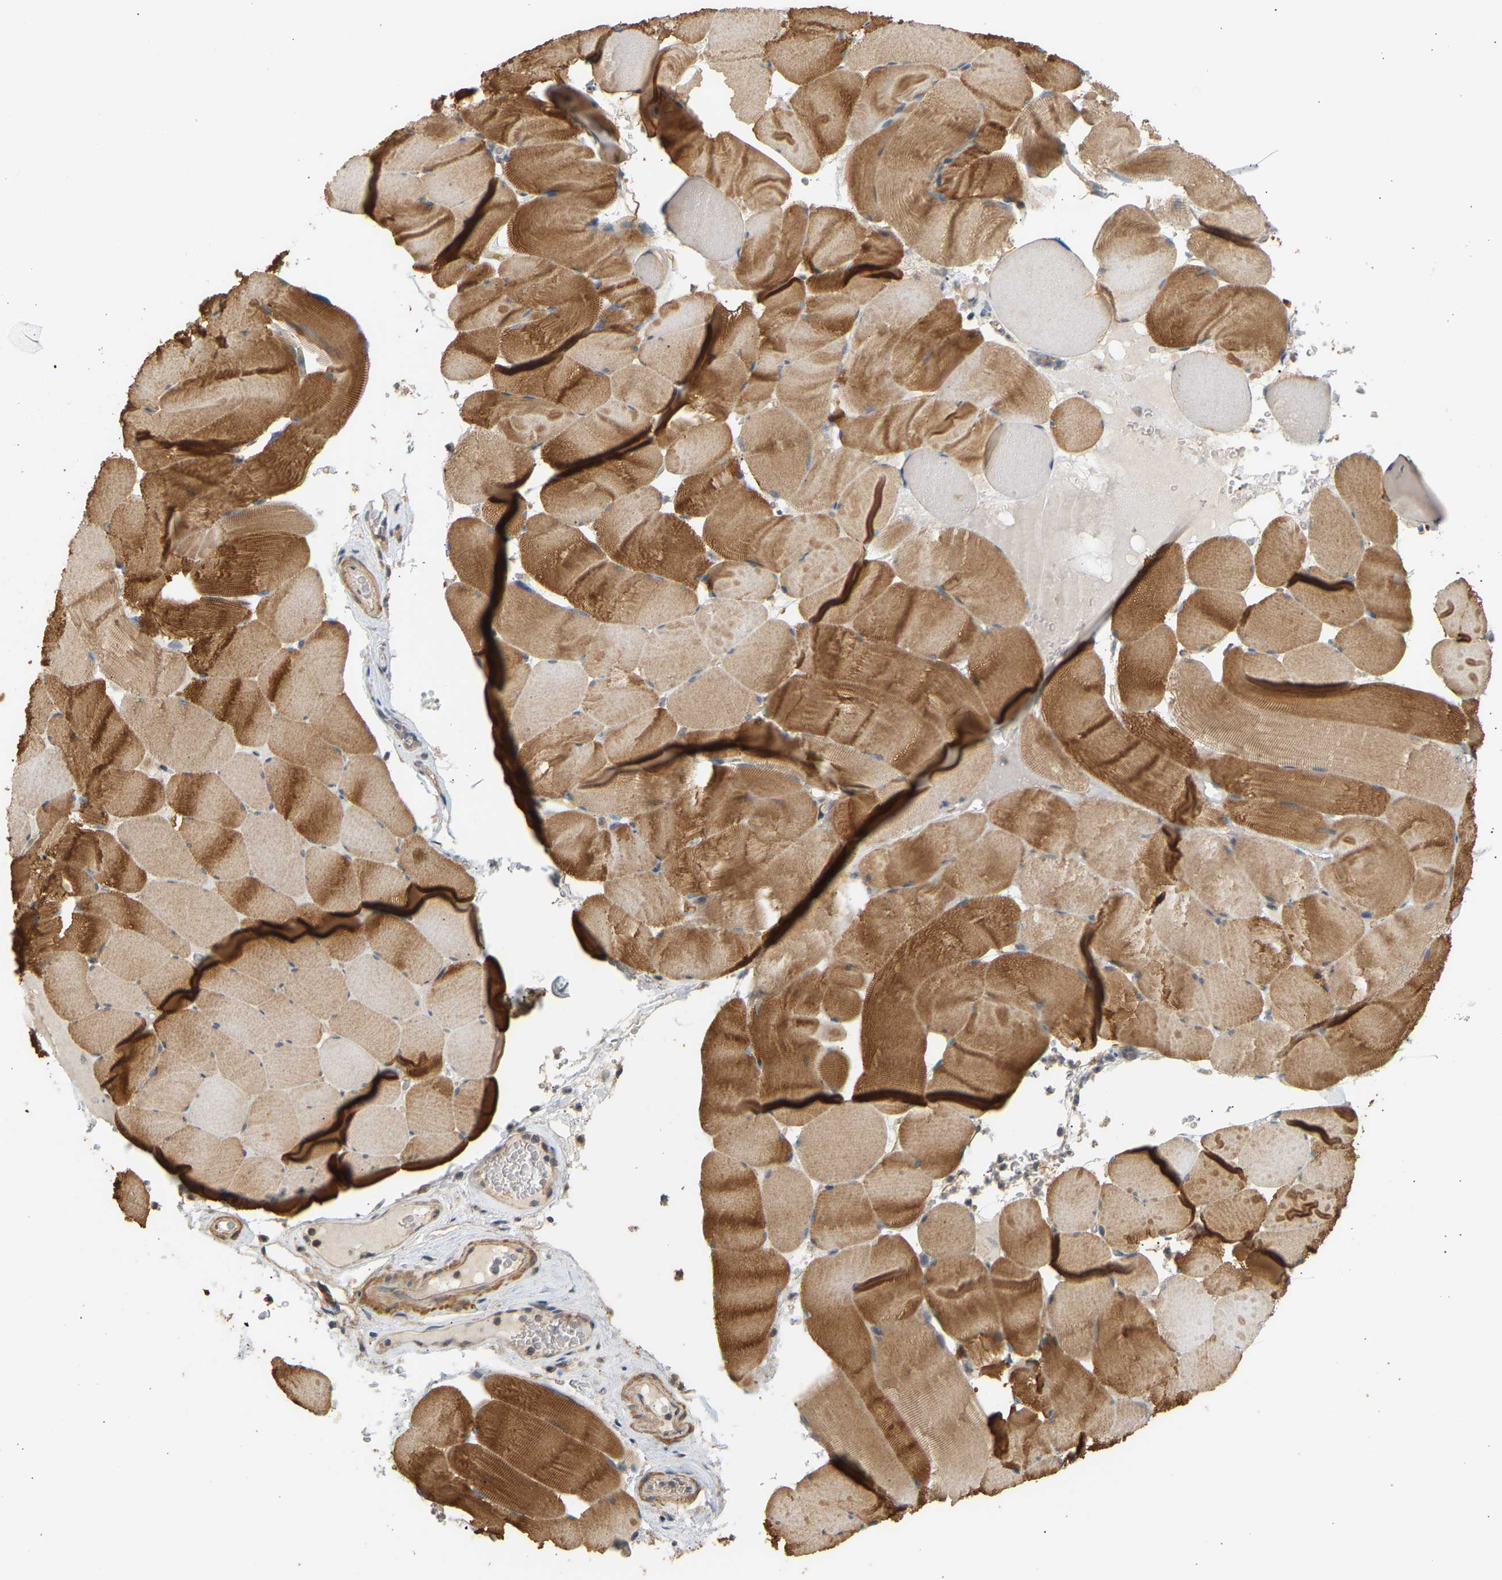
{"staining": {"intensity": "strong", "quantity": "25%-75%", "location": "cytoplasmic/membranous"}, "tissue": "skeletal muscle", "cell_type": "Myocytes", "image_type": "normal", "snomed": [{"axis": "morphology", "description": "Normal tissue, NOS"}, {"axis": "topography", "description": "Skeletal muscle"}], "caption": "A photomicrograph of skeletal muscle stained for a protein shows strong cytoplasmic/membranous brown staining in myocytes.", "gene": "RGL1", "patient": {"sex": "male", "age": 62}}